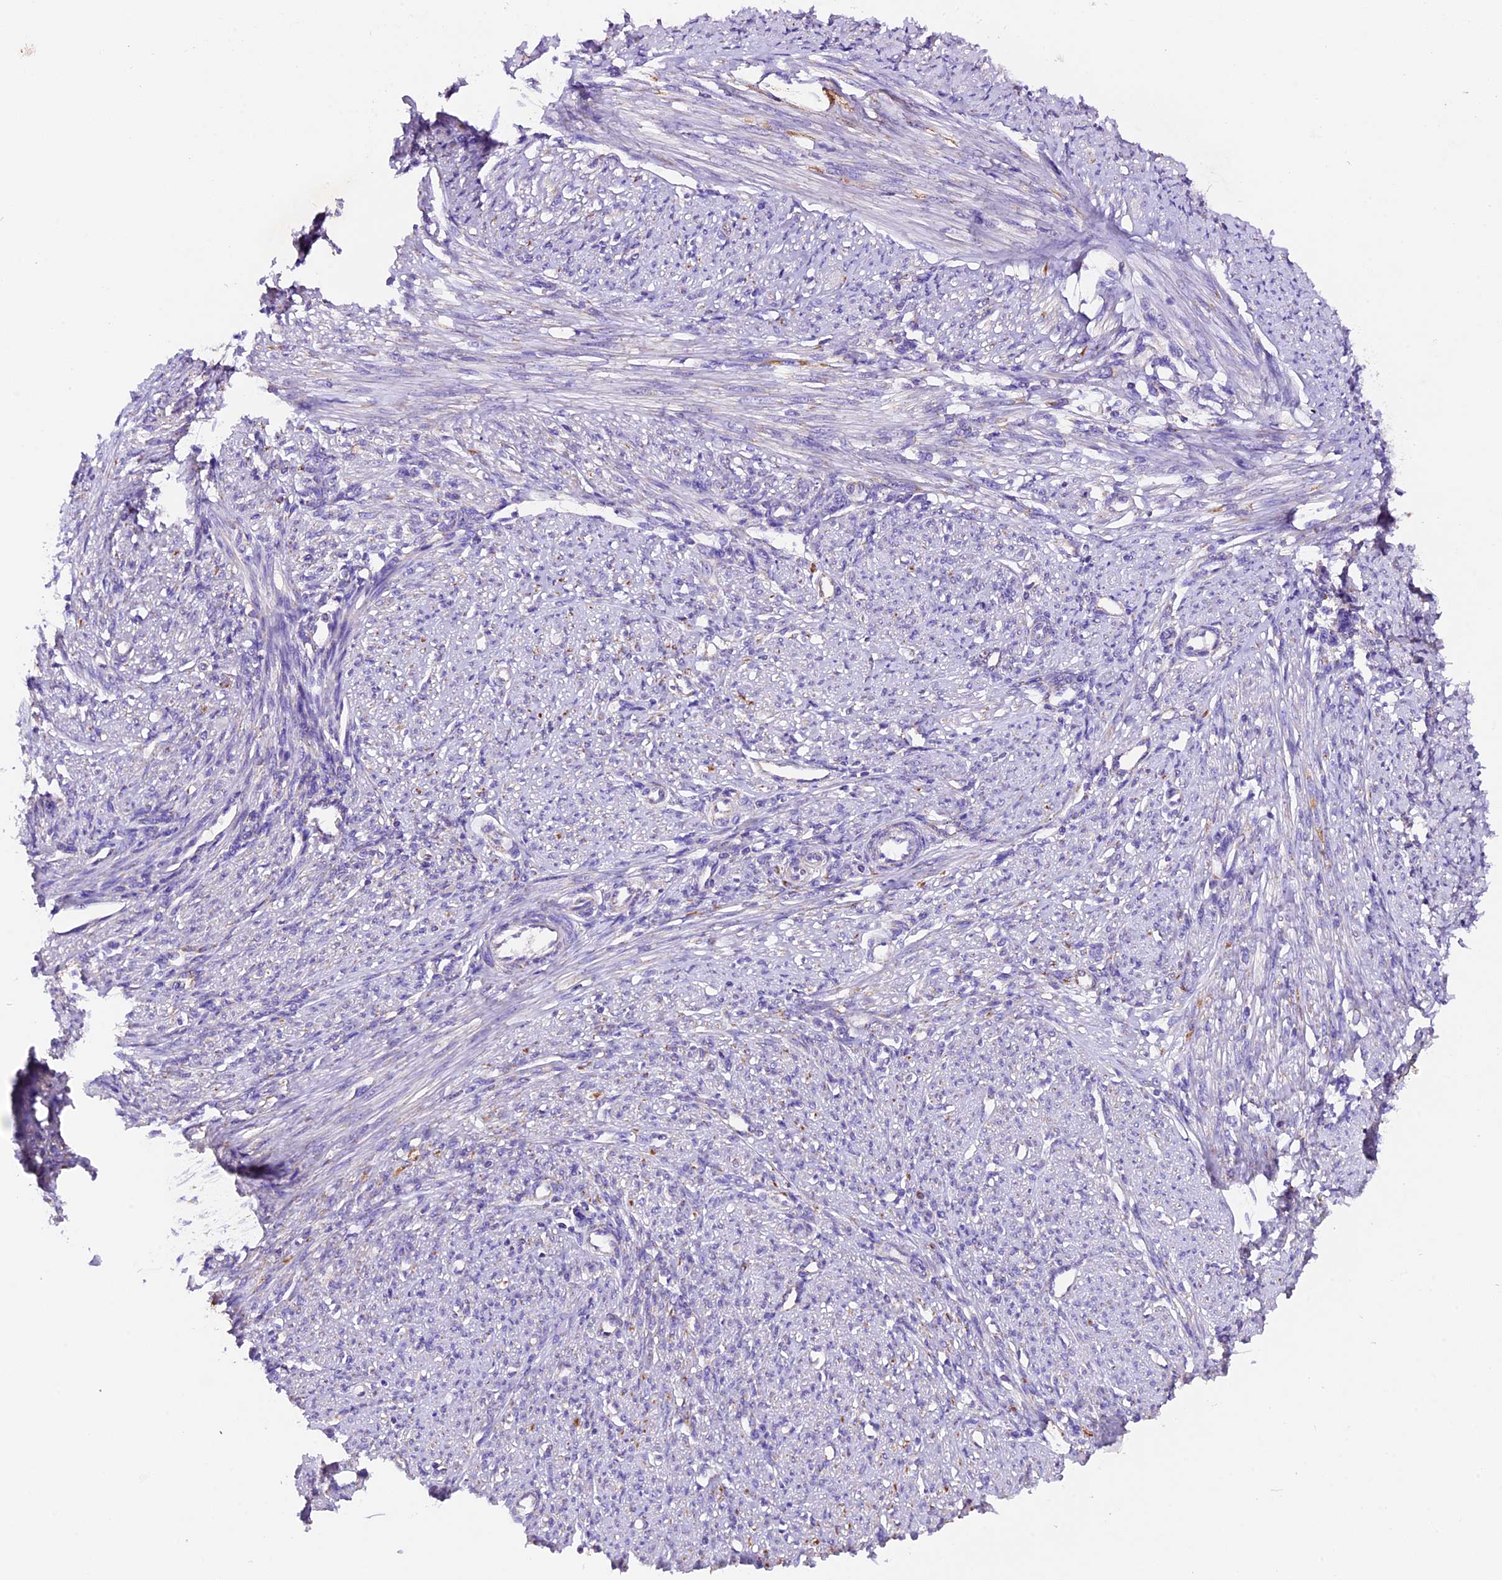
{"staining": {"intensity": "negative", "quantity": "none", "location": "none"}, "tissue": "smooth muscle", "cell_type": "Smooth muscle cells", "image_type": "normal", "snomed": [{"axis": "morphology", "description": "Normal tissue, NOS"}, {"axis": "topography", "description": "Smooth muscle"}, {"axis": "topography", "description": "Uterus"}], "caption": "DAB immunohistochemical staining of benign human smooth muscle displays no significant expression in smooth muscle cells. (Immunohistochemistry (ihc), brightfield microscopy, high magnification).", "gene": "SIX5", "patient": {"sex": "female", "age": 59}}